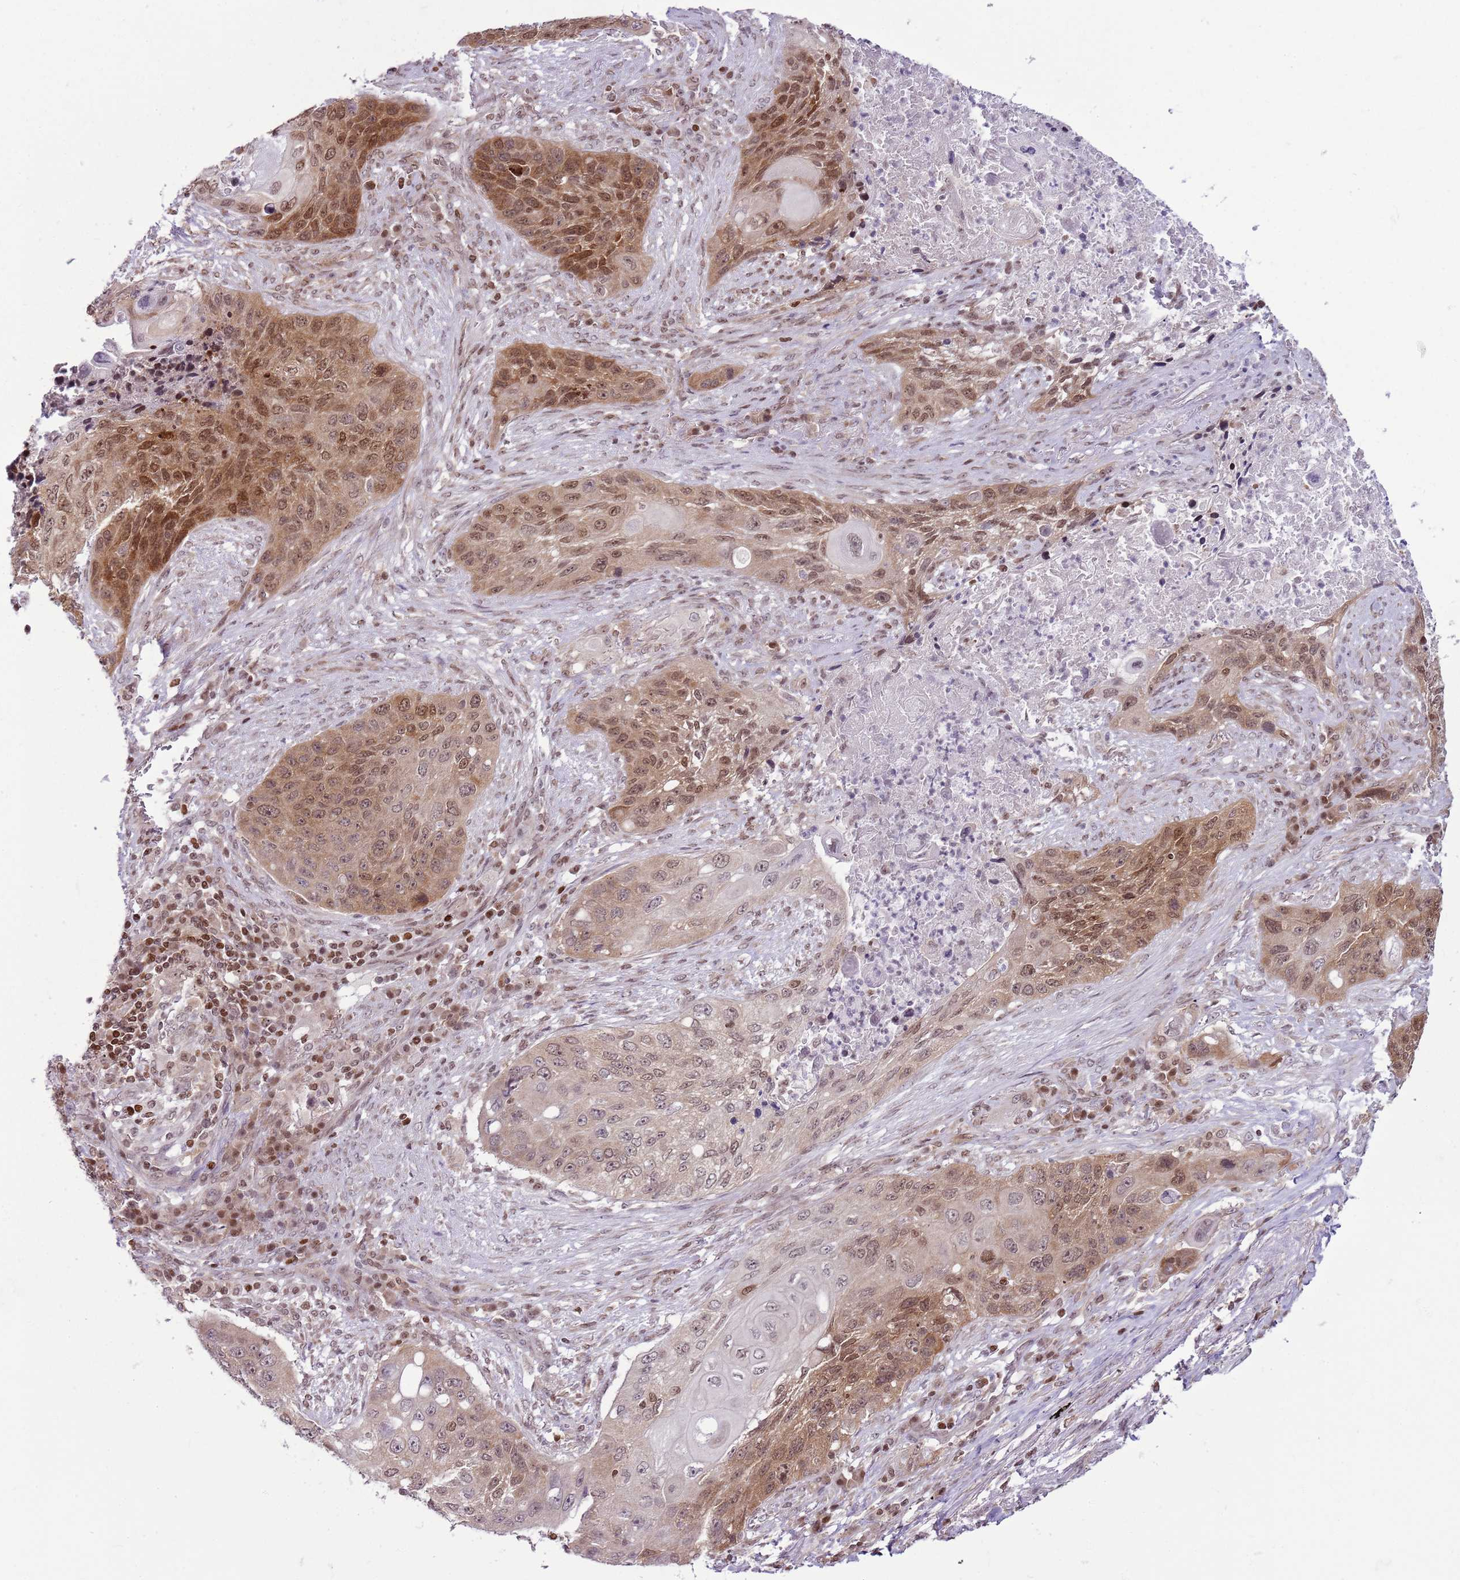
{"staining": {"intensity": "moderate", "quantity": ">75%", "location": "cytoplasmic/membranous,nuclear"}, "tissue": "lung cancer", "cell_type": "Tumor cells", "image_type": "cancer", "snomed": [{"axis": "morphology", "description": "Squamous cell carcinoma, NOS"}, {"axis": "topography", "description": "Lung"}], "caption": "Immunohistochemistry of human squamous cell carcinoma (lung) reveals medium levels of moderate cytoplasmic/membranous and nuclear positivity in approximately >75% of tumor cells. The protein is shown in brown color, while the nuclei are stained blue.", "gene": "SELENOH", "patient": {"sex": "female", "age": 63}}